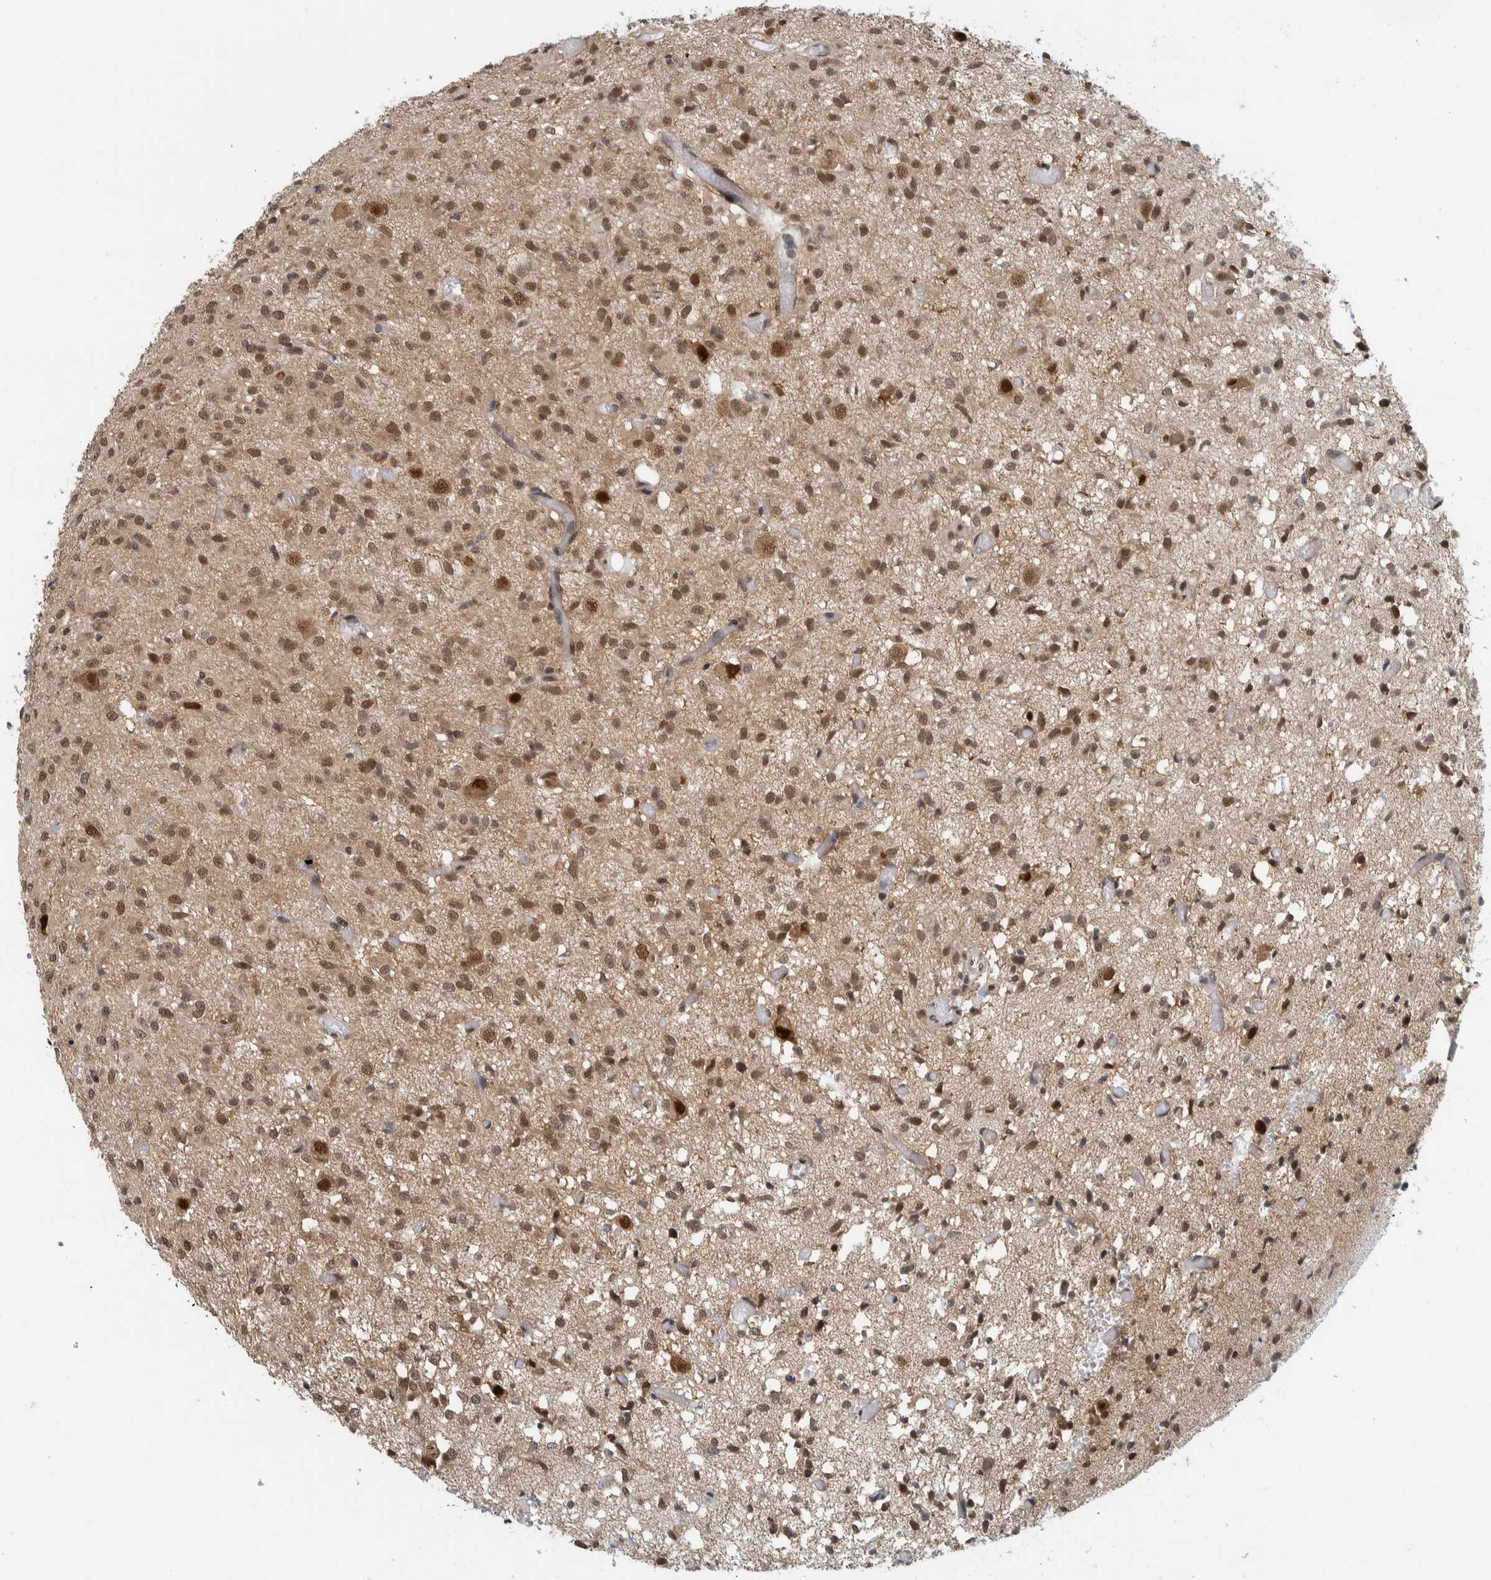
{"staining": {"intensity": "moderate", "quantity": ">75%", "location": "nuclear"}, "tissue": "glioma", "cell_type": "Tumor cells", "image_type": "cancer", "snomed": [{"axis": "morphology", "description": "Glioma, malignant, High grade"}, {"axis": "topography", "description": "Brain"}], "caption": "A high-resolution micrograph shows IHC staining of malignant glioma (high-grade), which reveals moderate nuclear expression in about >75% of tumor cells.", "gene": "COPS3", "patient": {"sex": "female", "age": 59}}